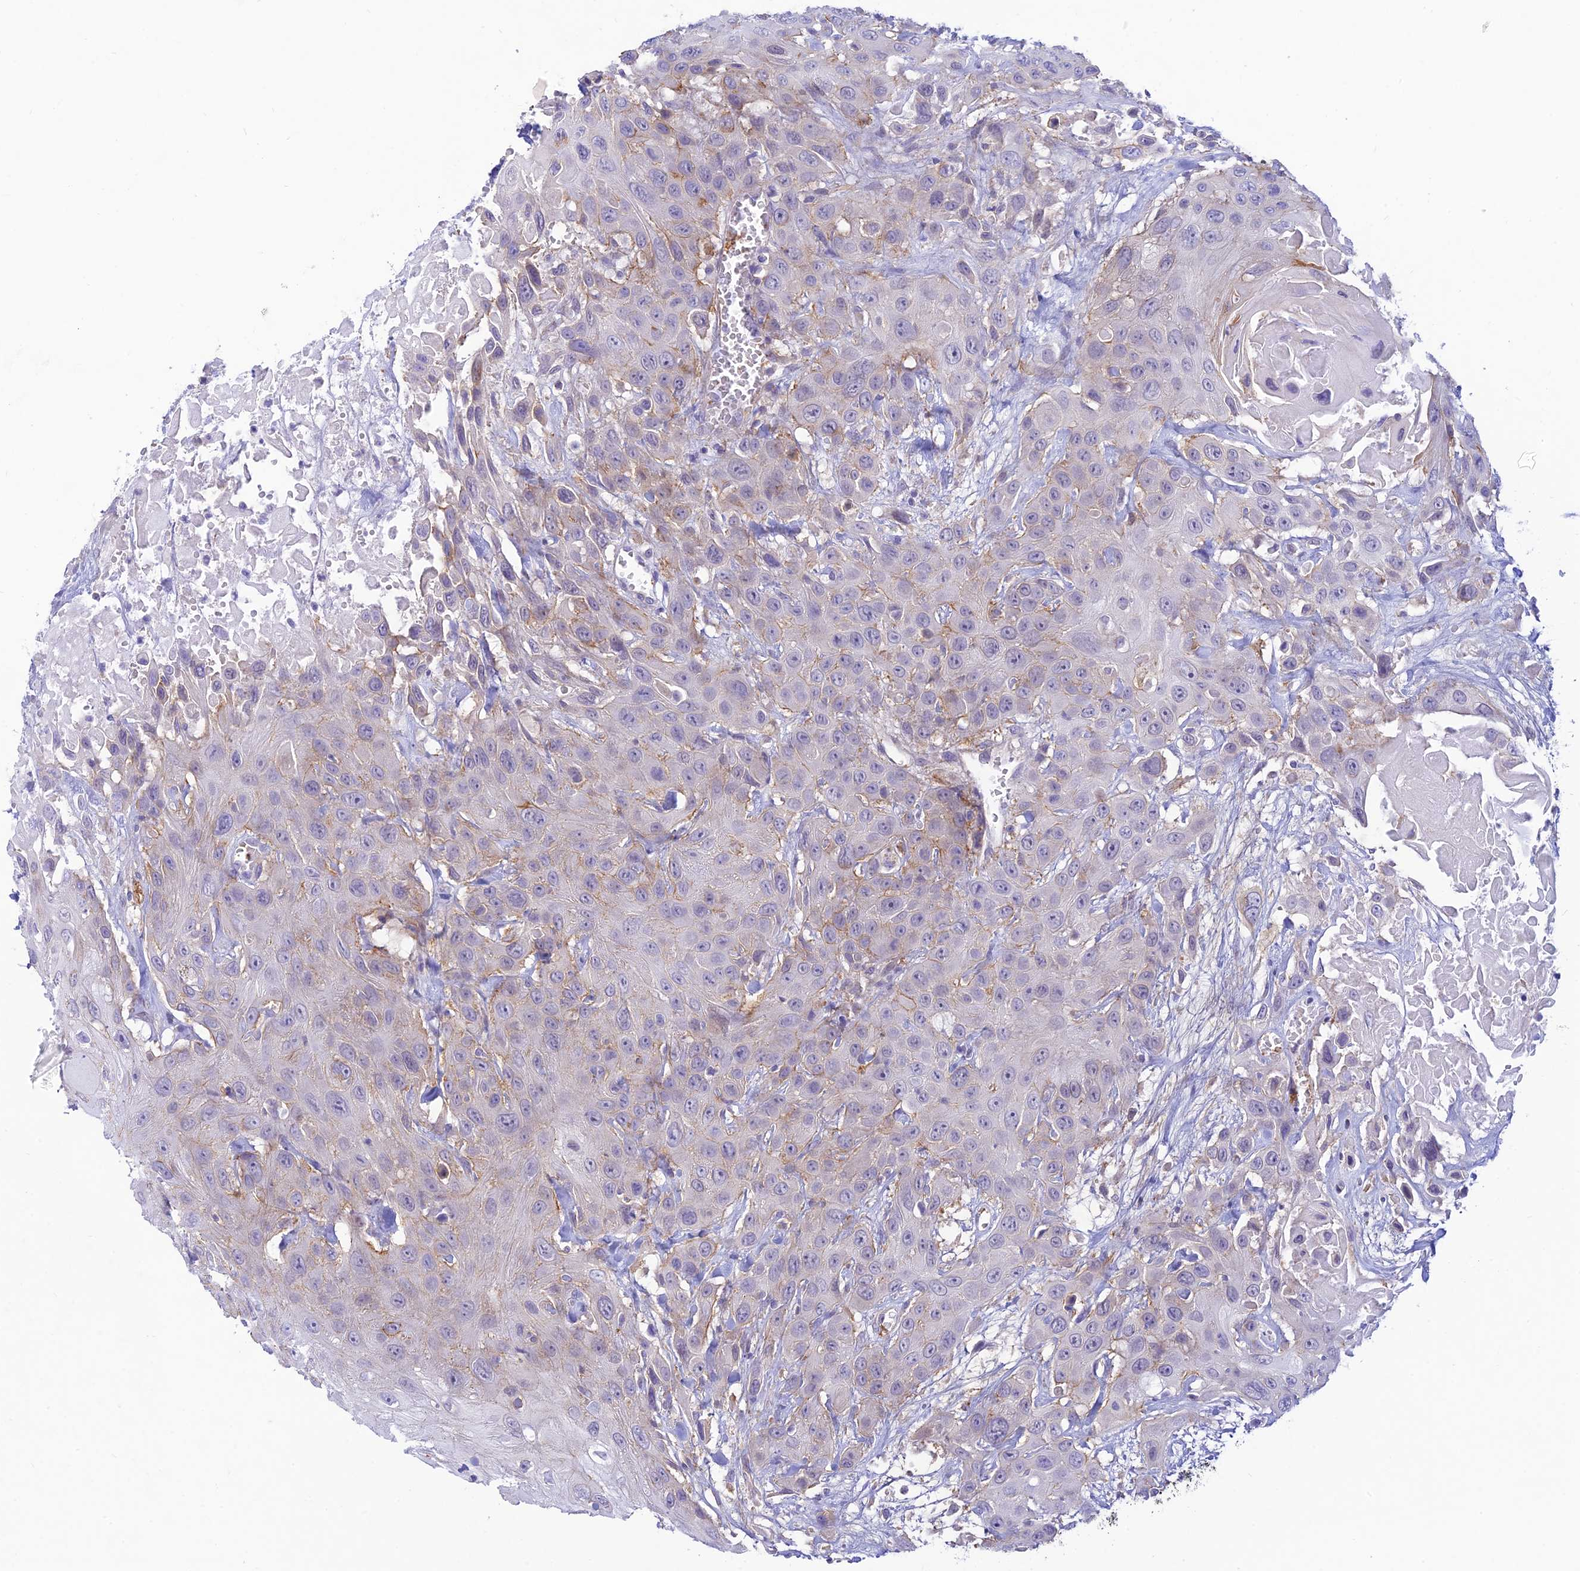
{"staining": {"intensity": "negative", "quantity": "none", "location": "none"}, "tissue": "head and neck cancer", "cell_type": "Tumor cells", "image_type": "cancer", "snomed": [{"axis": "morphology", "description": "Squamous cell carcinoma, NOS"}, {"axis": "topography", "description": "Head-Neck"}], "caption": "Immunohistochemical staining of head and neck cancer (squamous cell carcinoma) shows no significant positivity in tumor cells.", "gene": "FBXW4", "patient": {"sex": "male", "age": 81}}